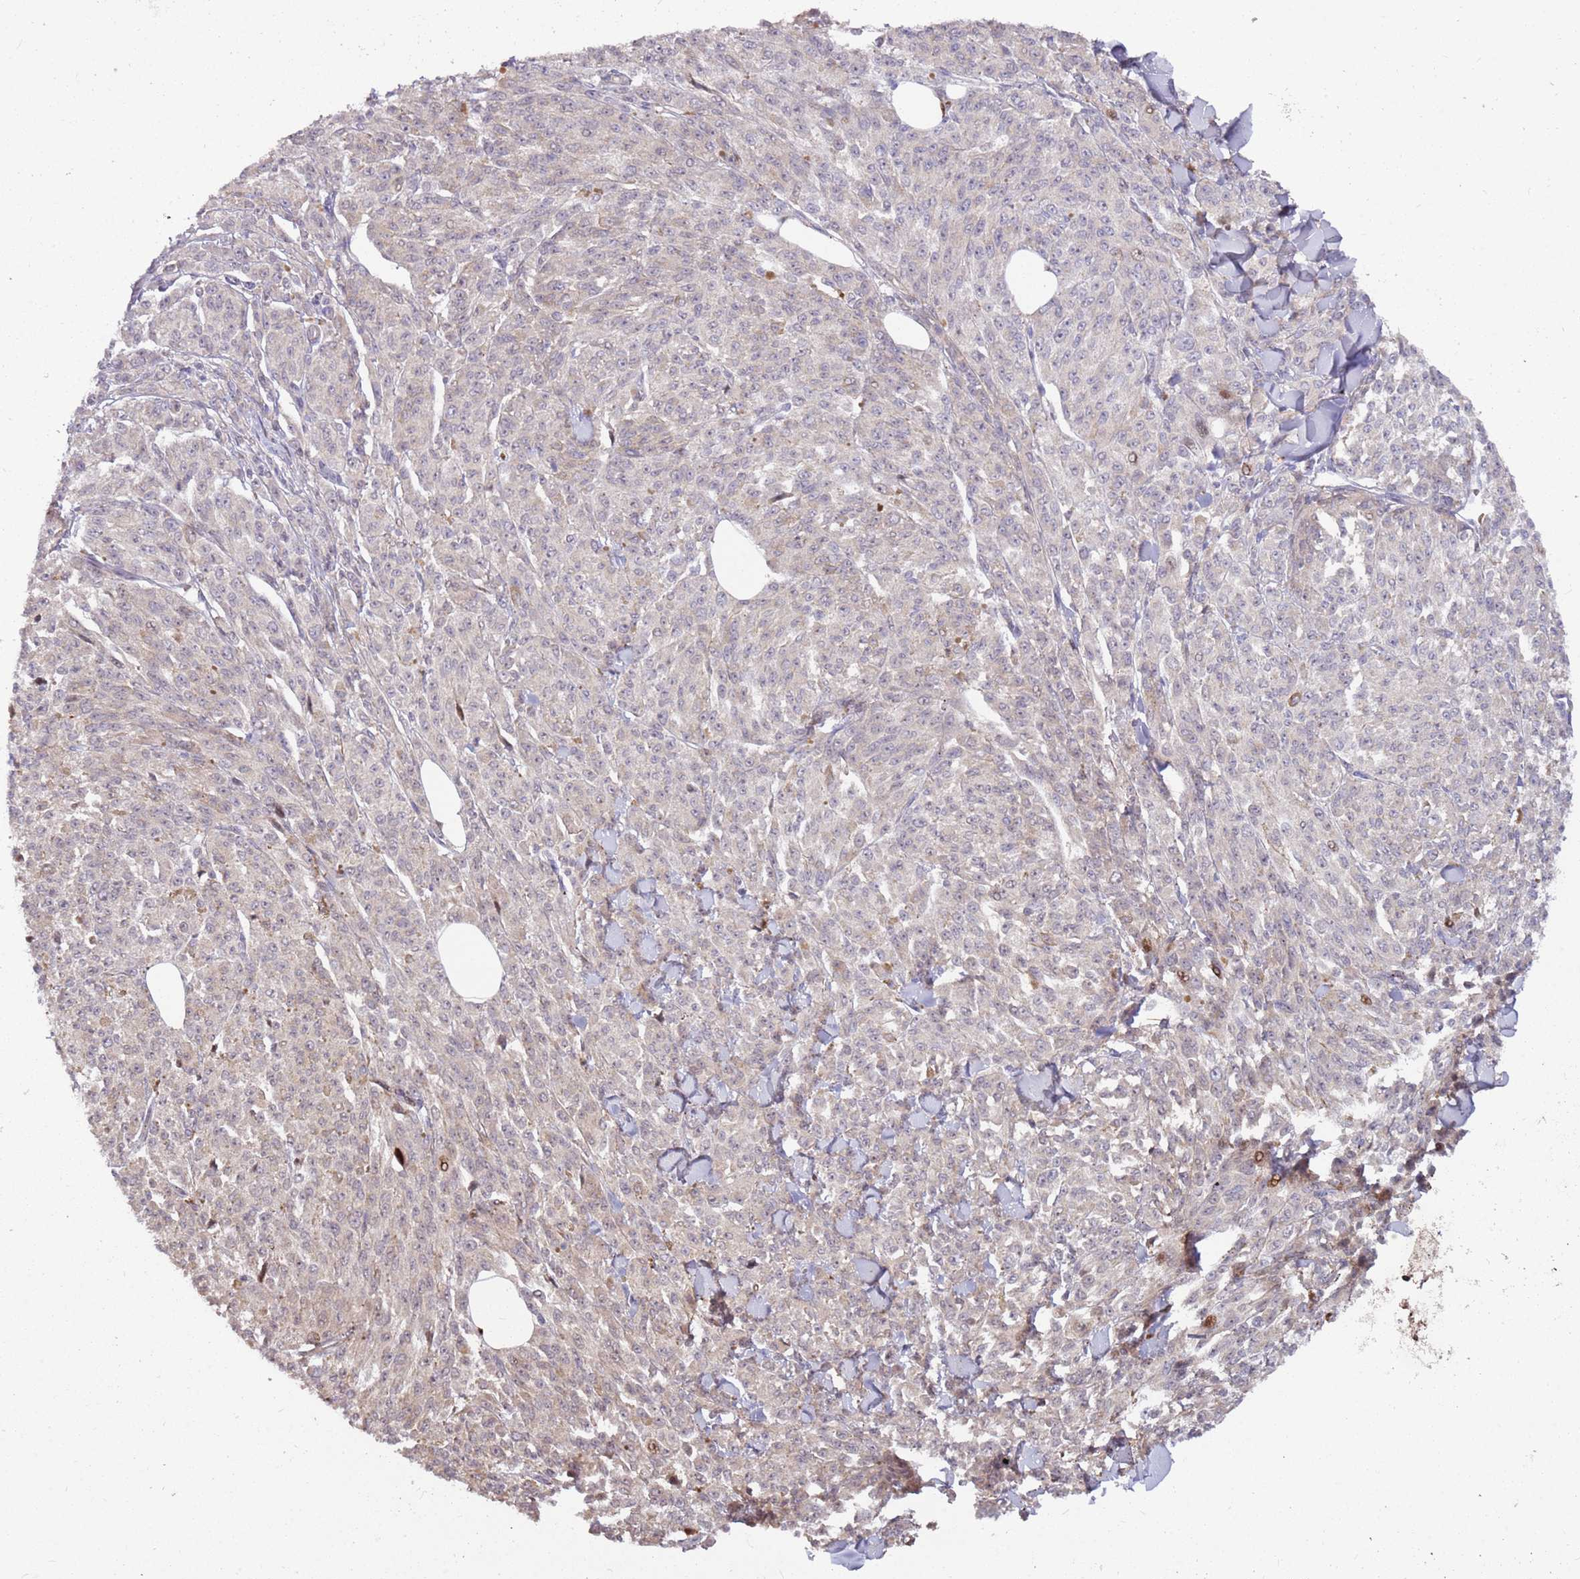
{"staining": {"intensity": "weak", "quantity": "<25%", "location": "cytoplasmic/membranous"}, "tissue": "melanoma", "cell_type": "Tumor cells", "image_type": "cancer", "snomed": [{"axis": "morphology", "description": "Malignant melanoma, NOS"}, {"axis": "topography", "description": "Skin"}], "caption": "Immunohistochemical staining of human malignant melanoma displays no significant positivity in tumor cells.", "gene": "RHBDL1", "patient": {"sex": "female", "age": 52}}